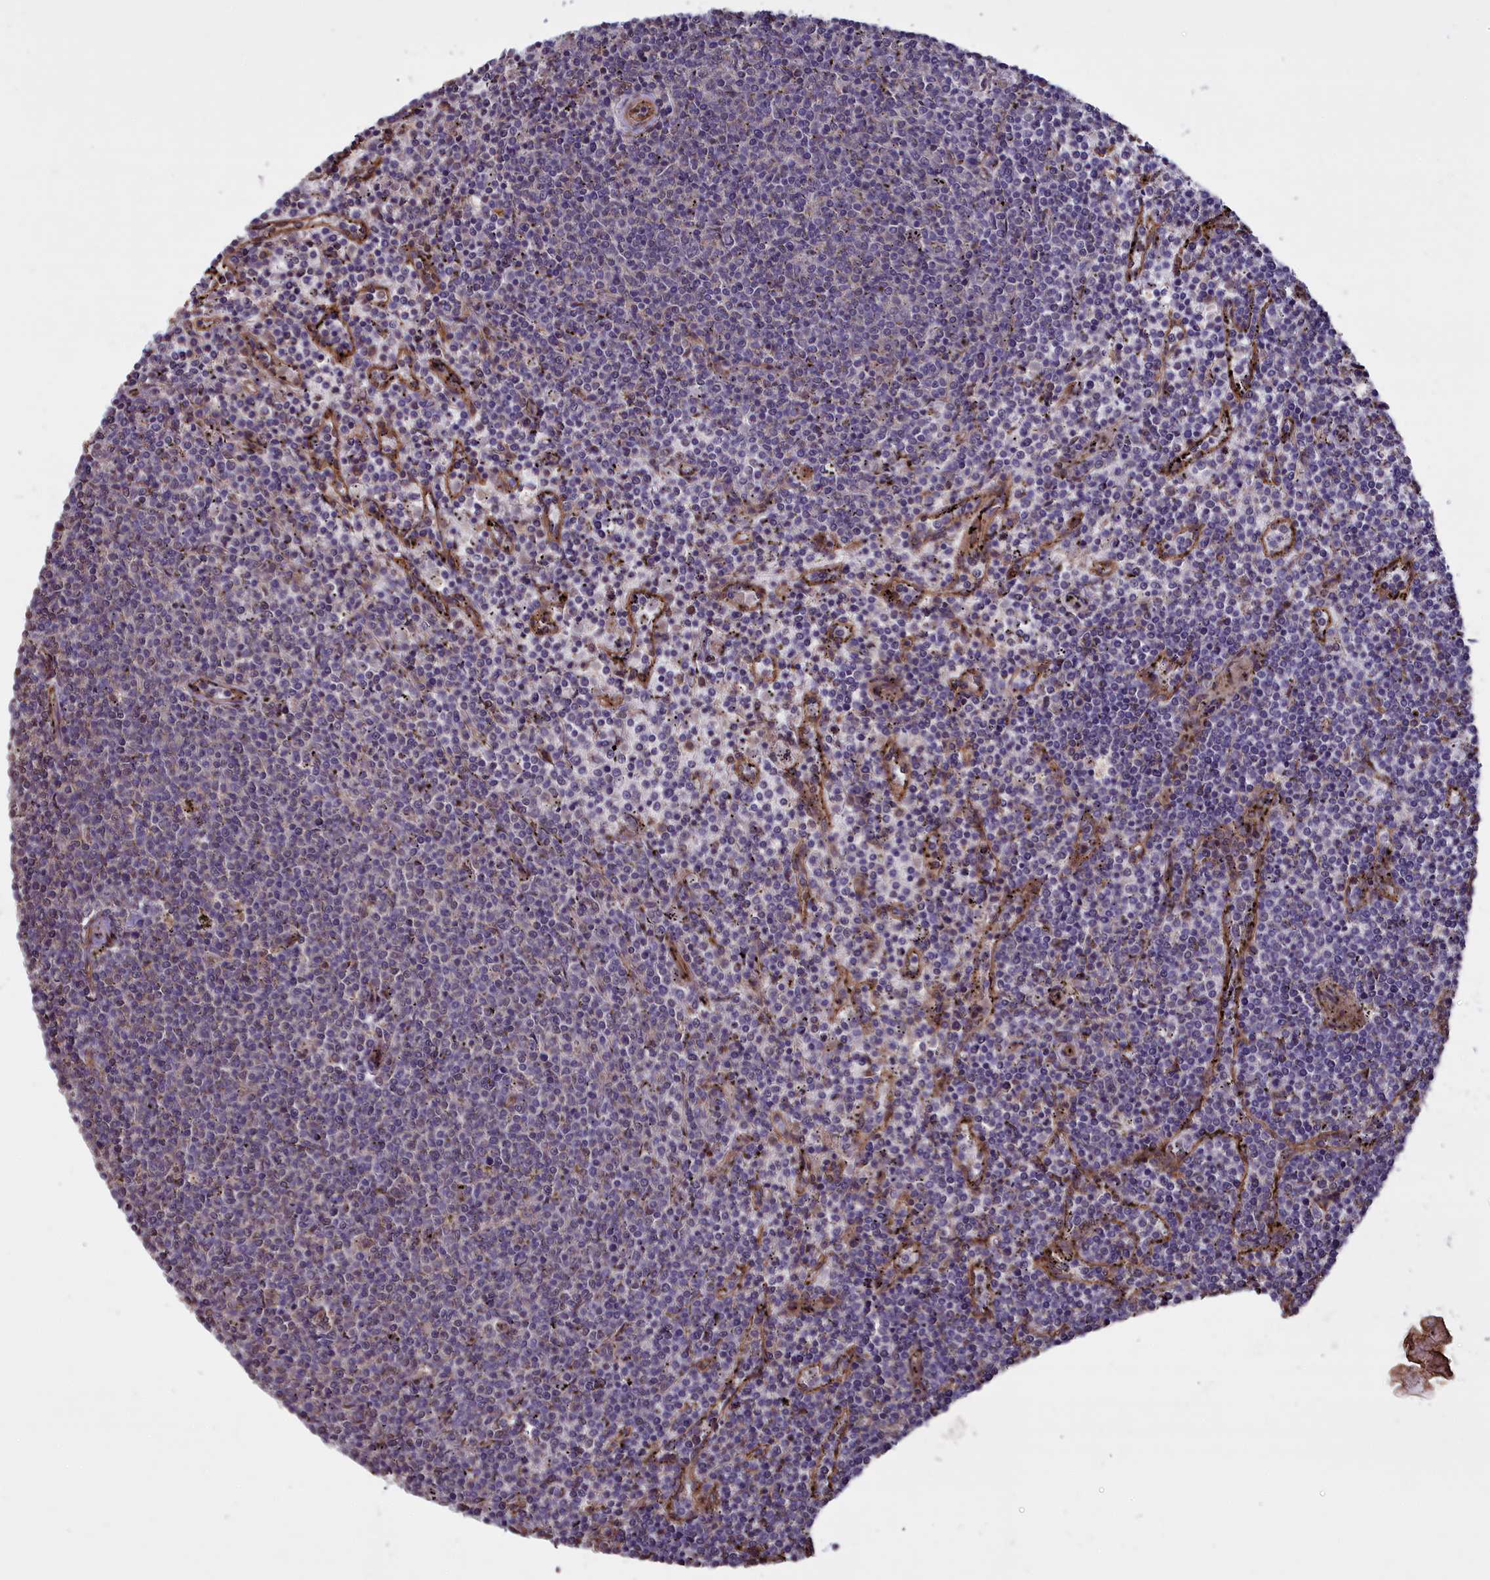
{"staining": {"intensity": "negative", "quantity": "none", "location": "none"}, "tissue": "lymphoma", "cell_type": "Tumor cells", "image_type": "cancer", "snomed": [{"axis": "morphology", "description": "Malignant lymphoma, non-Hodgkin's type, Low grade"}, {"axis": "topography", "description": "Spleen"}], "caption": "Tumor cells are negative for brown protein staining in lymphoma. The staining is performed using DAB (3,3'-diaminobenzidine) brown chromogen with nuclei counter-stained in using hematoxylin.", "gene": "ATP6V0A2", "patient": {"sex": "female", "age": 50}}